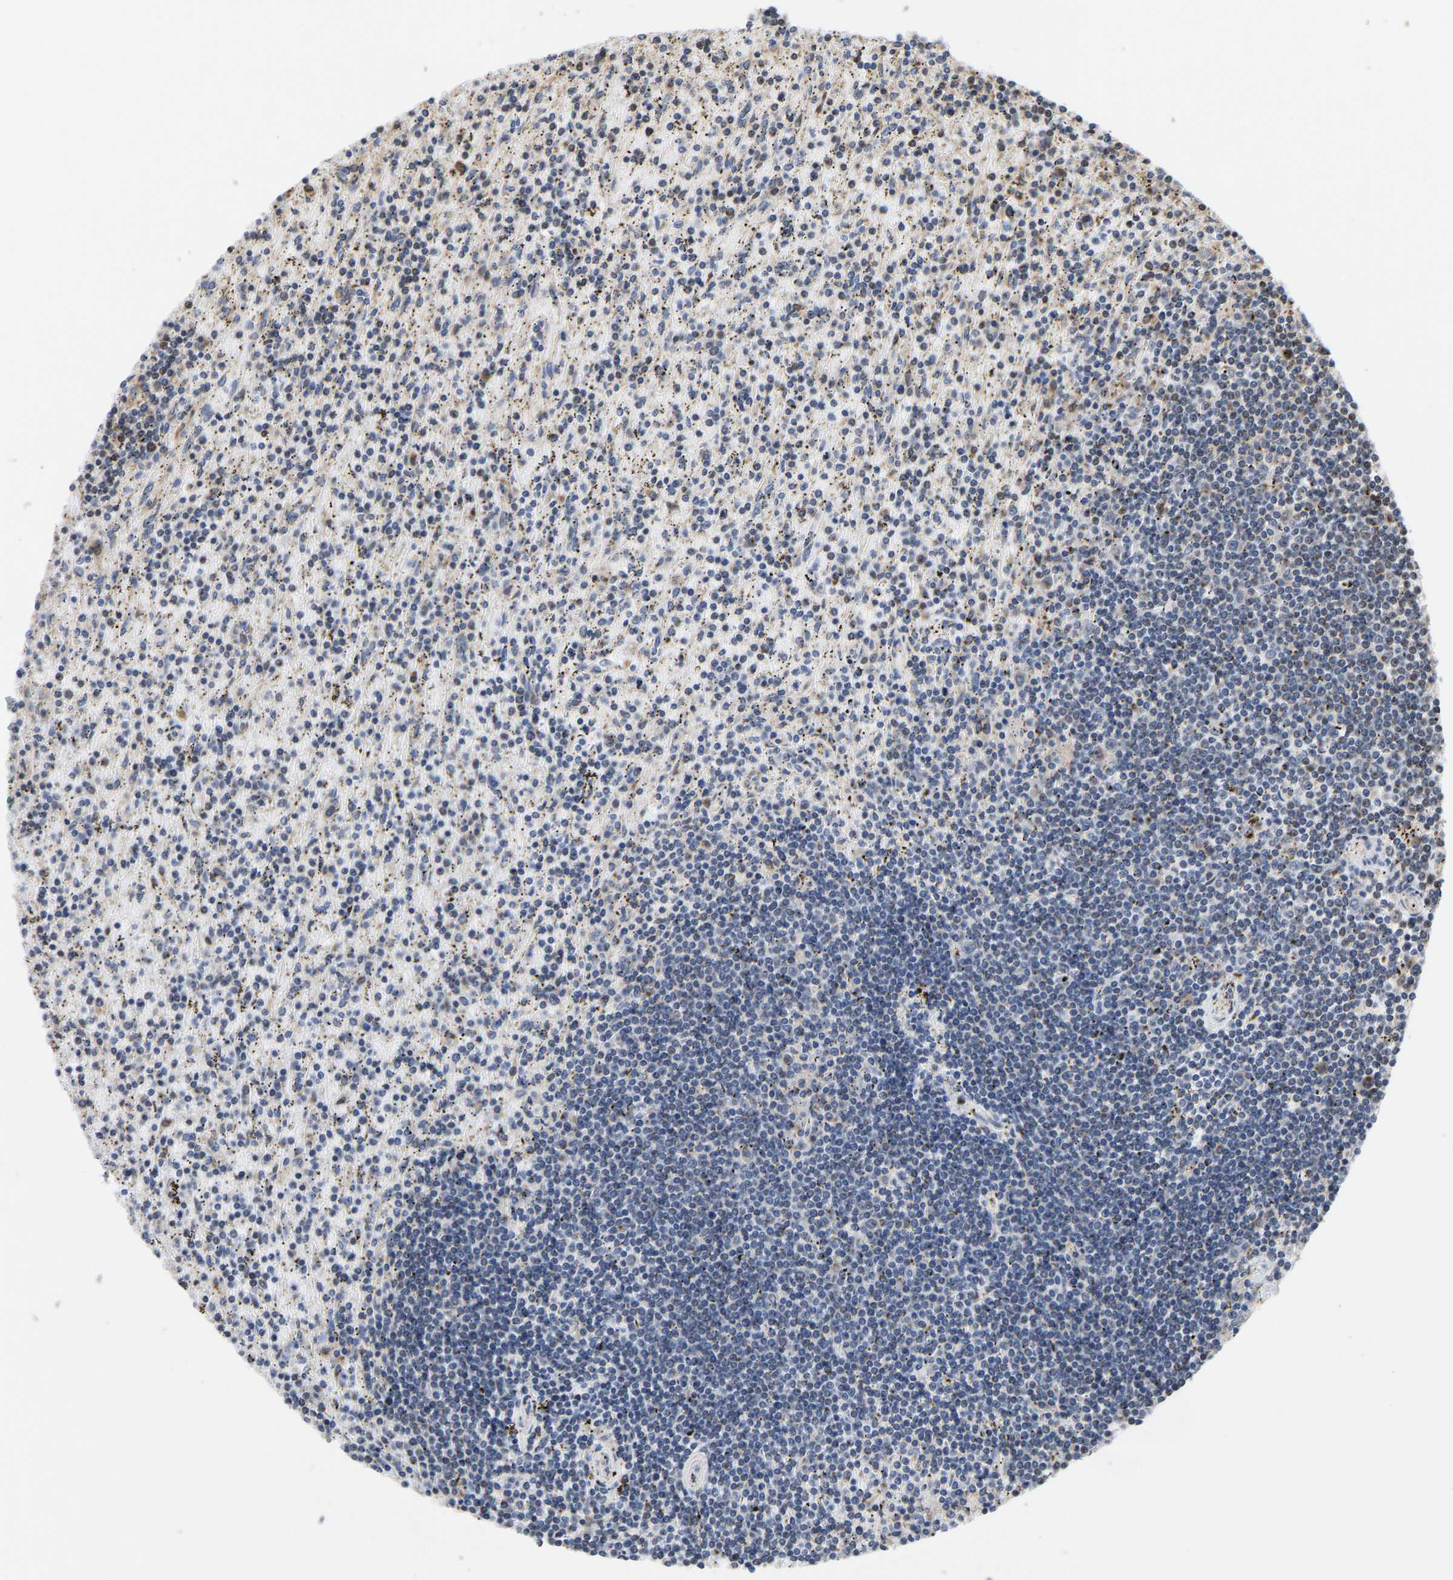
{"staining": {"intensity": "weak", "quantity": "<25%", "location": "nuclear"}, "tissue": "lymphoma", "cell_type": "Tumor cells", "image_type": "cancer", "snomed": [{"axis": "morphology", "description": "Malignant lymphoma, non-Hodgkin's type, Low grade"}, {"axis": "topography", "description": "Spleen"}], "caption": "An IHC image of lymphoma is shown. There is no staining in tumor cells of lymphoma.", "gene": "YIPF4", "patient": {"sex": "male", "age": 76}}